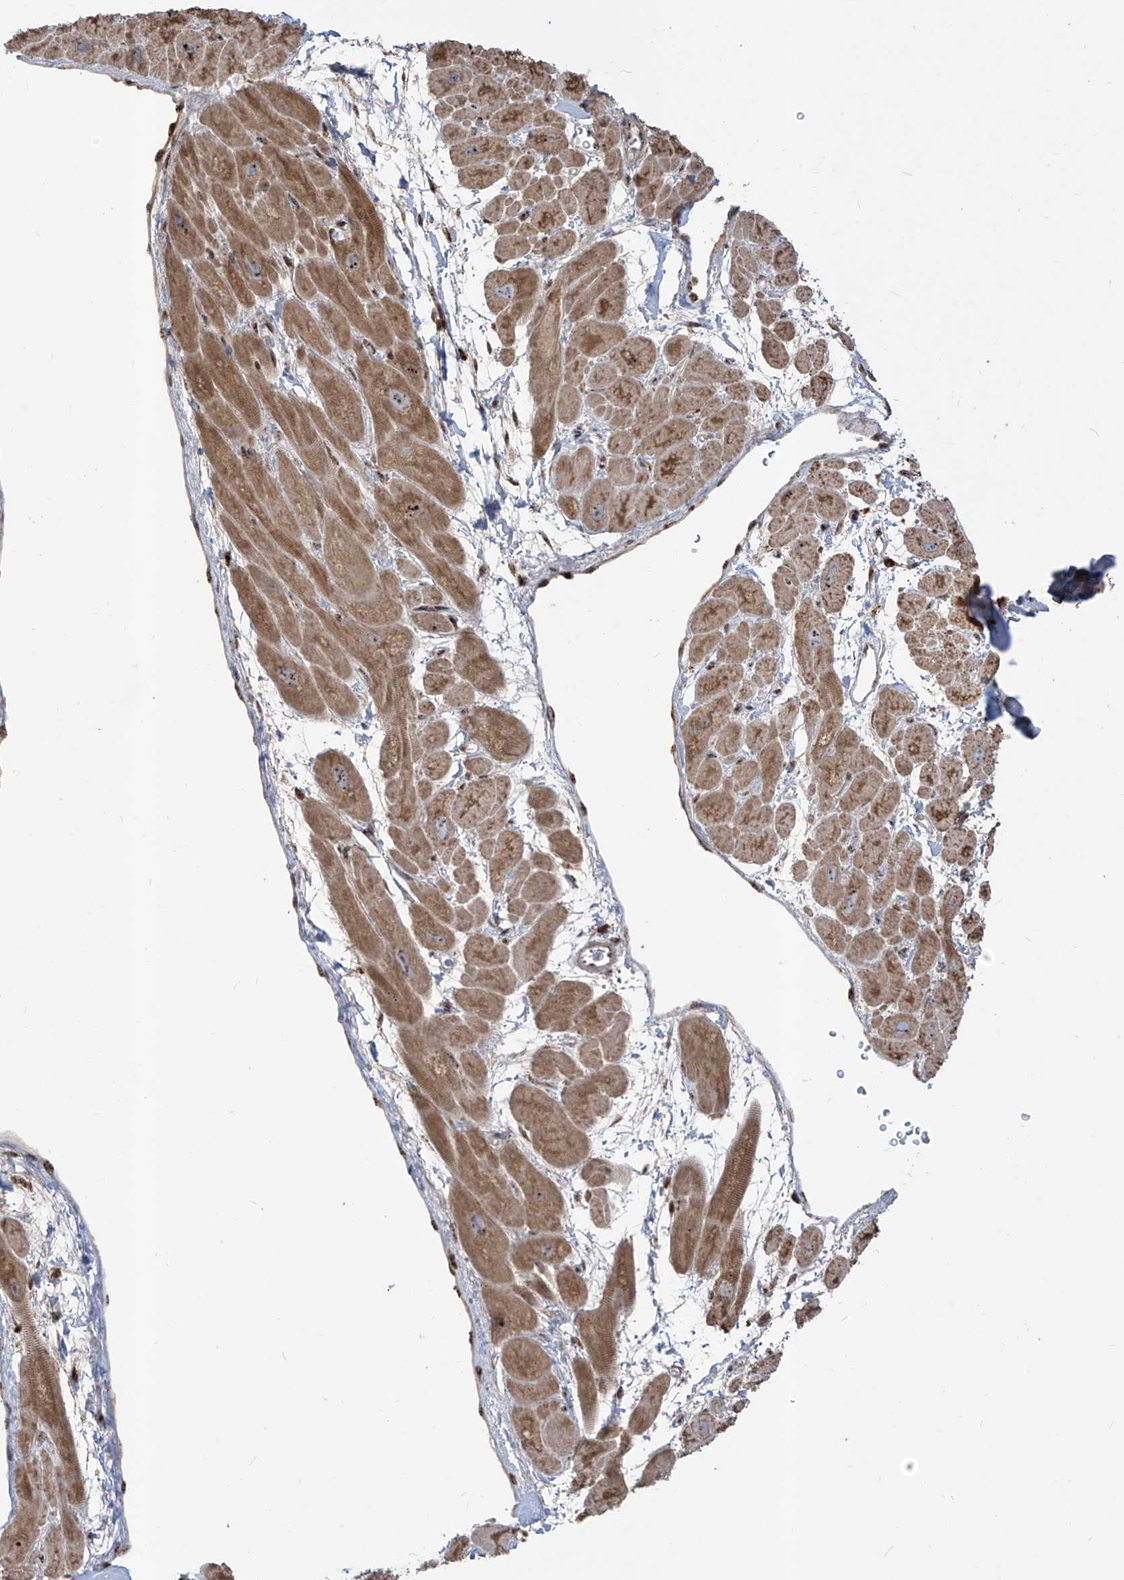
{"staining": {"intensity": "moderate", "quantity": ">75%", "location": "cytoplasmic/membranous,nuclear"}, "tissue": "heart muscle", "cell_type": "Cardiomyocytes", "image_type": "normal", "snomed": [{"axis": "morphology", "description": "Normal tissue, NOS"}, {"axis": "topography", "description": "Heart"}], "caption": "Heart muscle stained for a protein exhibits moderate cytoplasmic/membranous,nuclear positivity in cardiomyocytes. (DAB (3,3'-diaminobenzidine) = brown stain, brightfield microscopy at high magnification).", "gene": "ZBTB8A", "patient": {"sex": "male", "age": 49}}